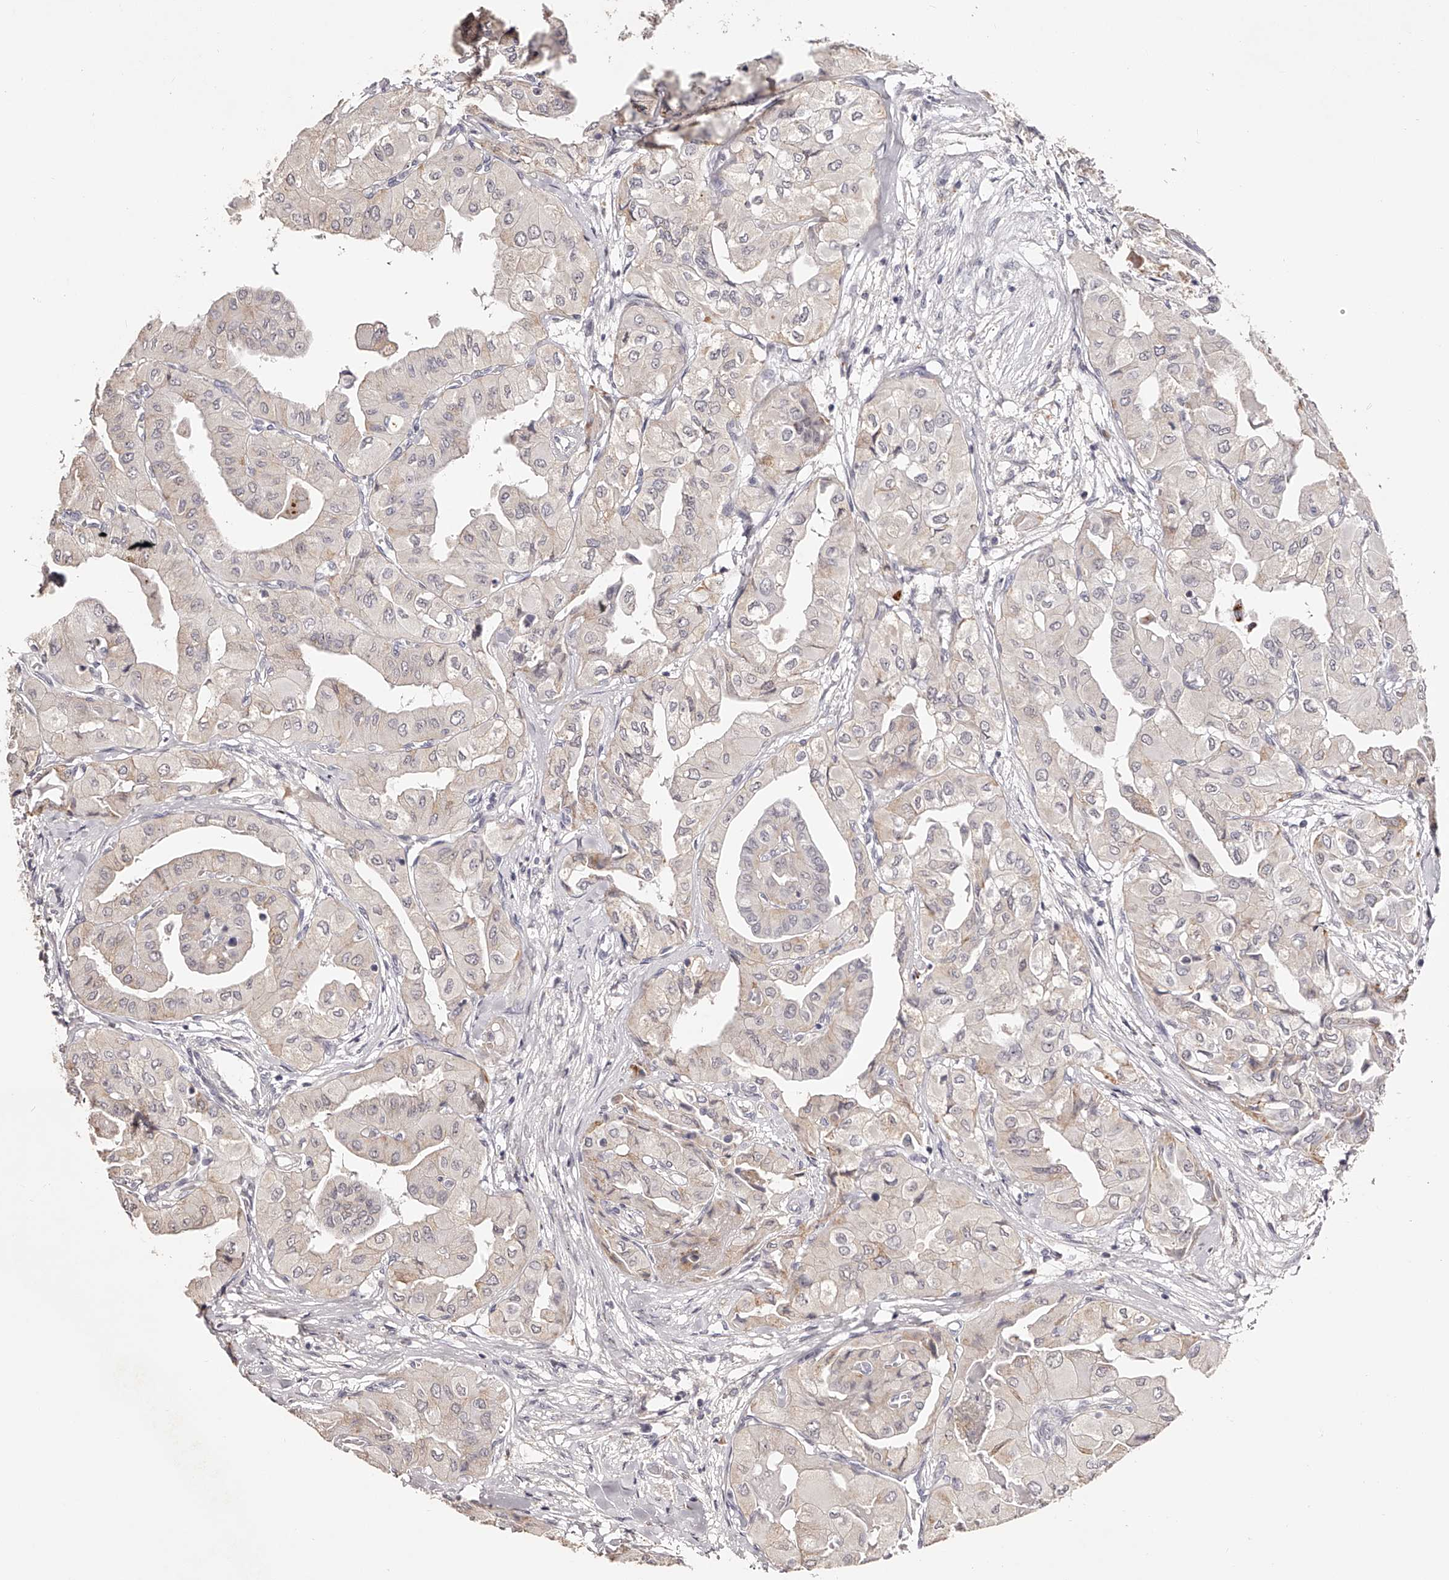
{"staining": {"intensity": "weak", "quantity": "<25%", "location": "cytoplasmic/membranous"}, "tissue": "thyroid cancer", "cell_type": "Tumor cells", "image_type": "cancer", "snomed": [{"axis": "morphology", "description": "Papillary adenocarcinoma, NOS"}, {"axis": "topography", "description": "Thyroid gland"}], "caption": "This micrograph is of thyroid papillary adenocarcinoma stained with immunohistochemistry (IHC) to label a protein in brown with the nuclei are counter-stained blue. There is no expression in tumor cells.", "gene": "SLC35D3", "patient": {"sex": "female", "age": 59}}